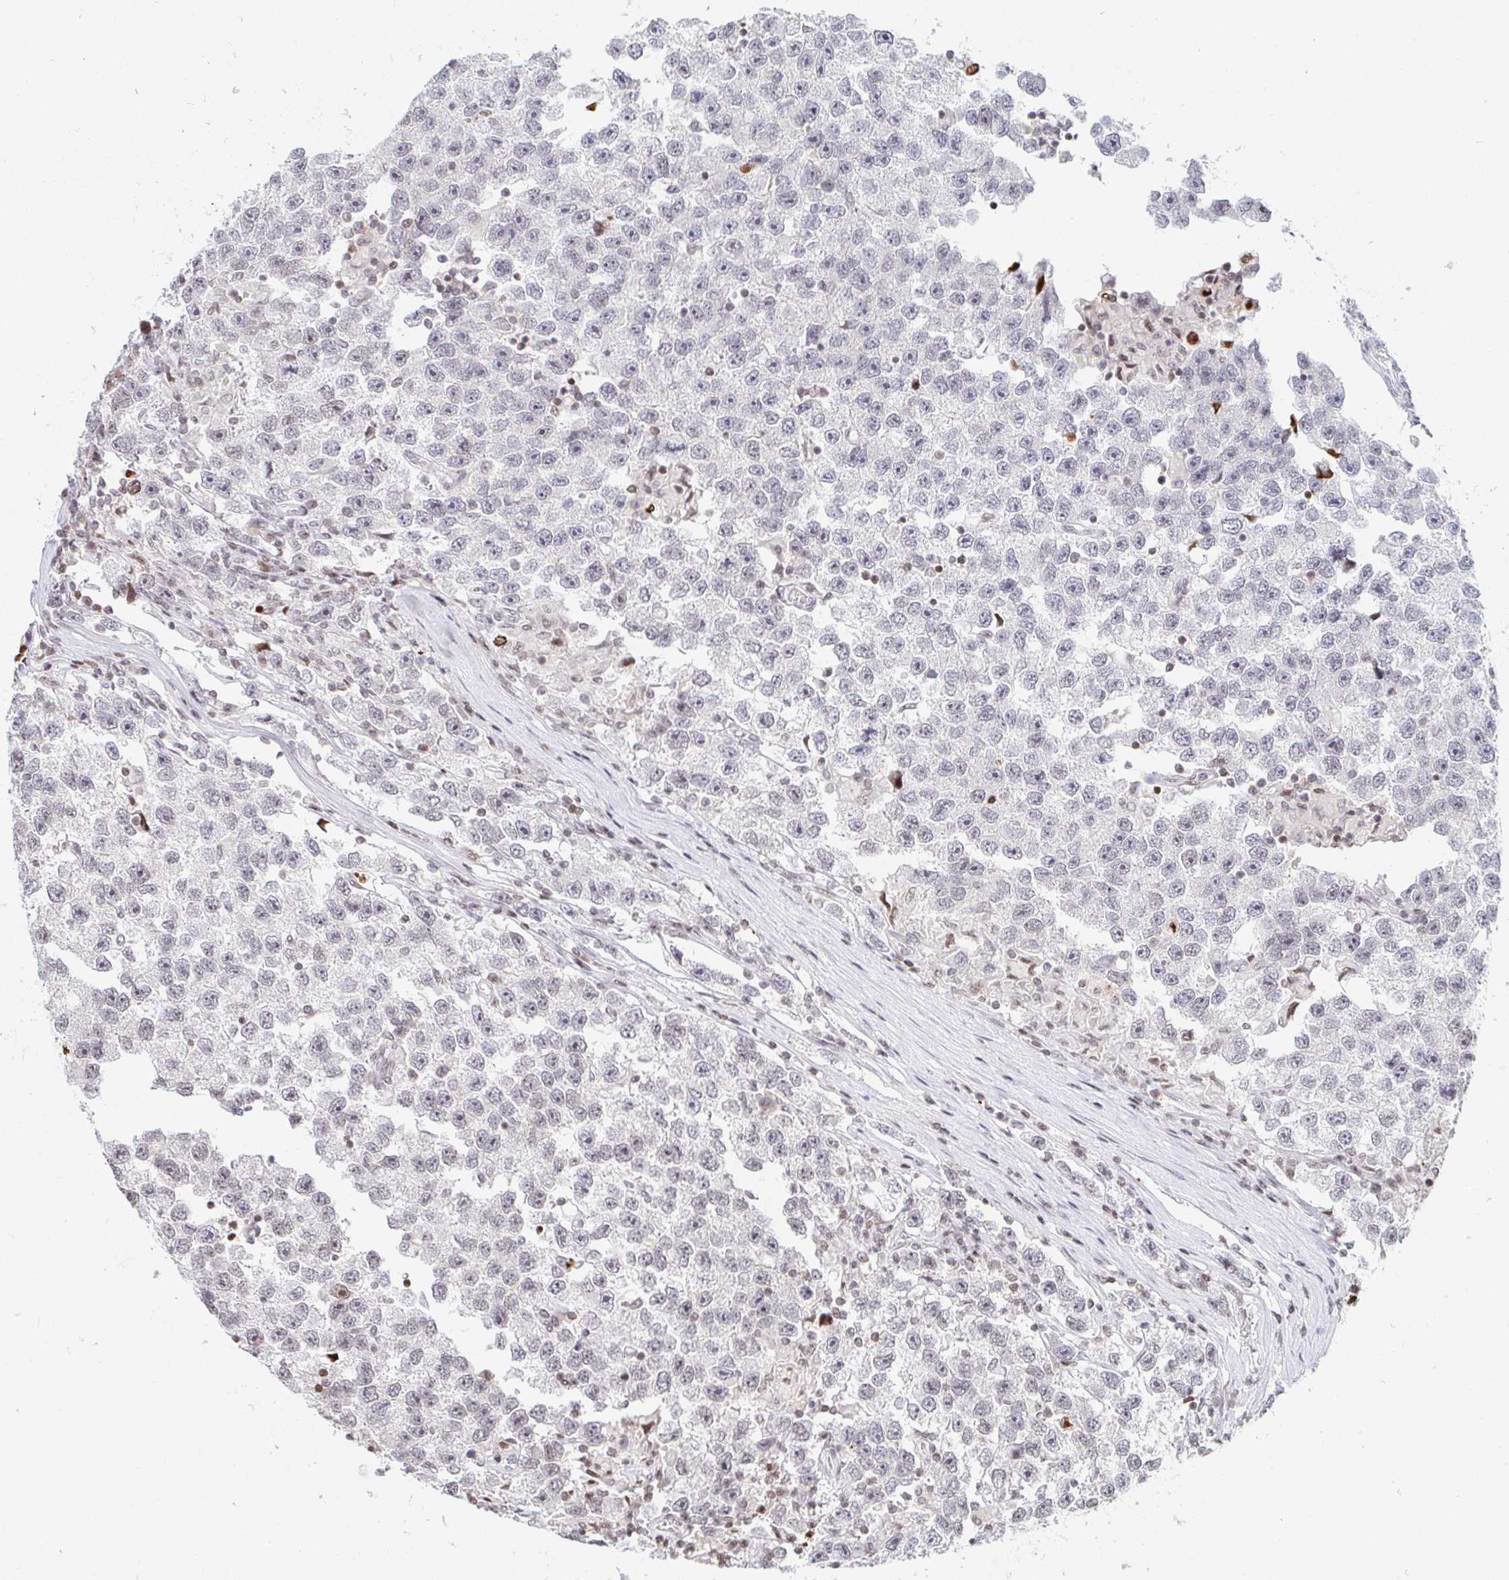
{"staining": {"intensity": "weak", "quantity": "<25%", "location": "nuclear"}, "tissue": "testis cancer", "cell_type": "Tumor cells", "image_type": "cancer", "snomed": [{"axis": "morphology", "description": "Seminoma, NOS"}, {"axis": "topography", "description": "Testis"}], "caption": "The micrograph shows no significant positivity in tumor cells of seminoma (testis). (DAB immunohistochemistry, high magnification).", "gene": "HOXC10", "patient": {"sex": "male", "age": 26}}